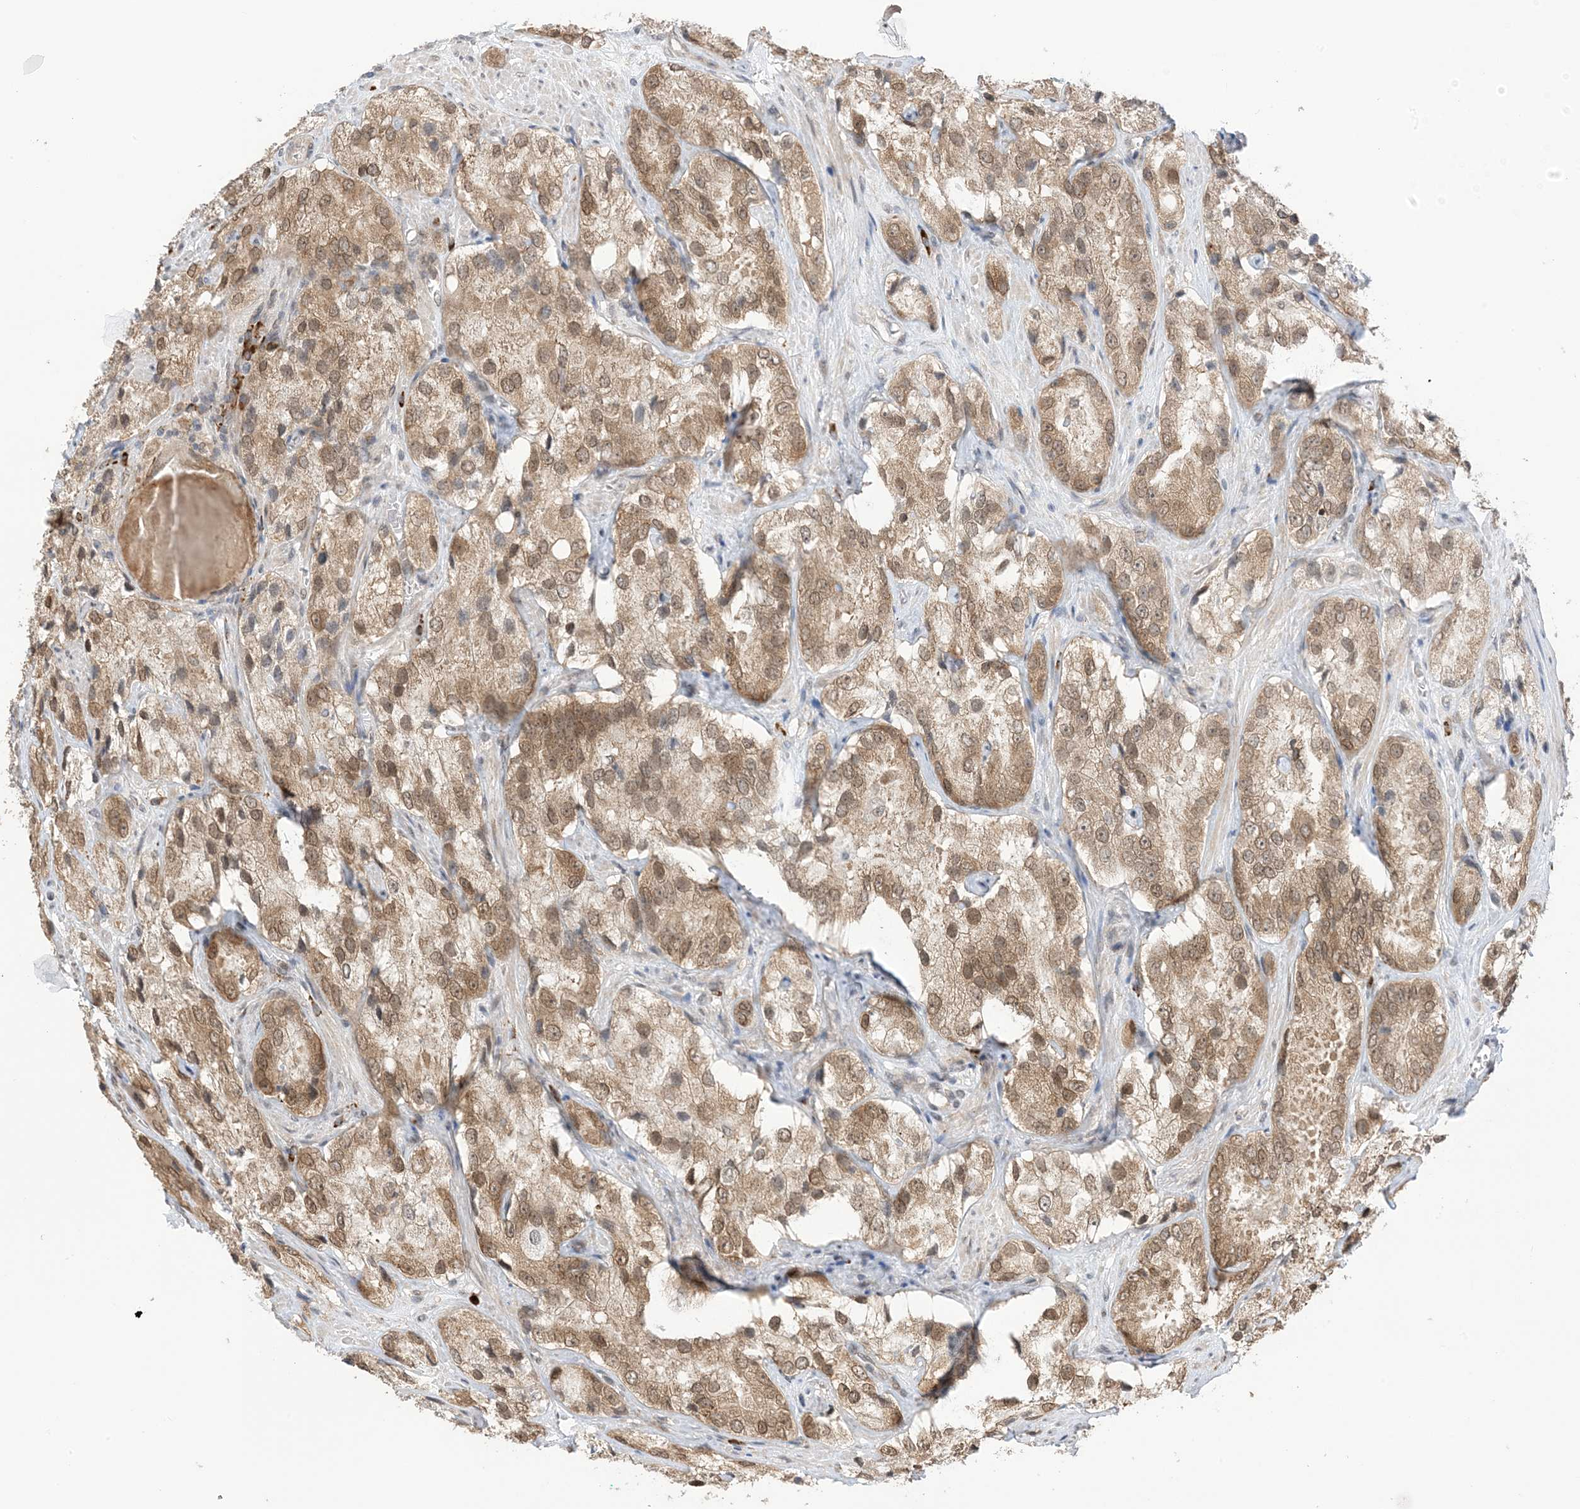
{"staining": {"intensity": "moderate", "quantity": ">75%", "location": "cytoplasmic/membranous,nuclear"}, "tissue": "prostate cancer", "cell_type": "Tumor cells", "image_type": "cancer", "snomed": [{"axis": "morphology", "description": "Adenocarcinoma, High grade"}, {"axis": "topography", "description": "Prostate"}], "caption": "Protein staining of prostate cancer (high-grade adenocarcinoma) tissue demonstrates moderate cytoplasmic/membranous and nuclear staining in about >75% of tumor cells. (brown staining indicates protein expression, while blue staining denotes nuclei).", "gene": "UBE2E2", "patient": {"sex": "male", "age": 66}}